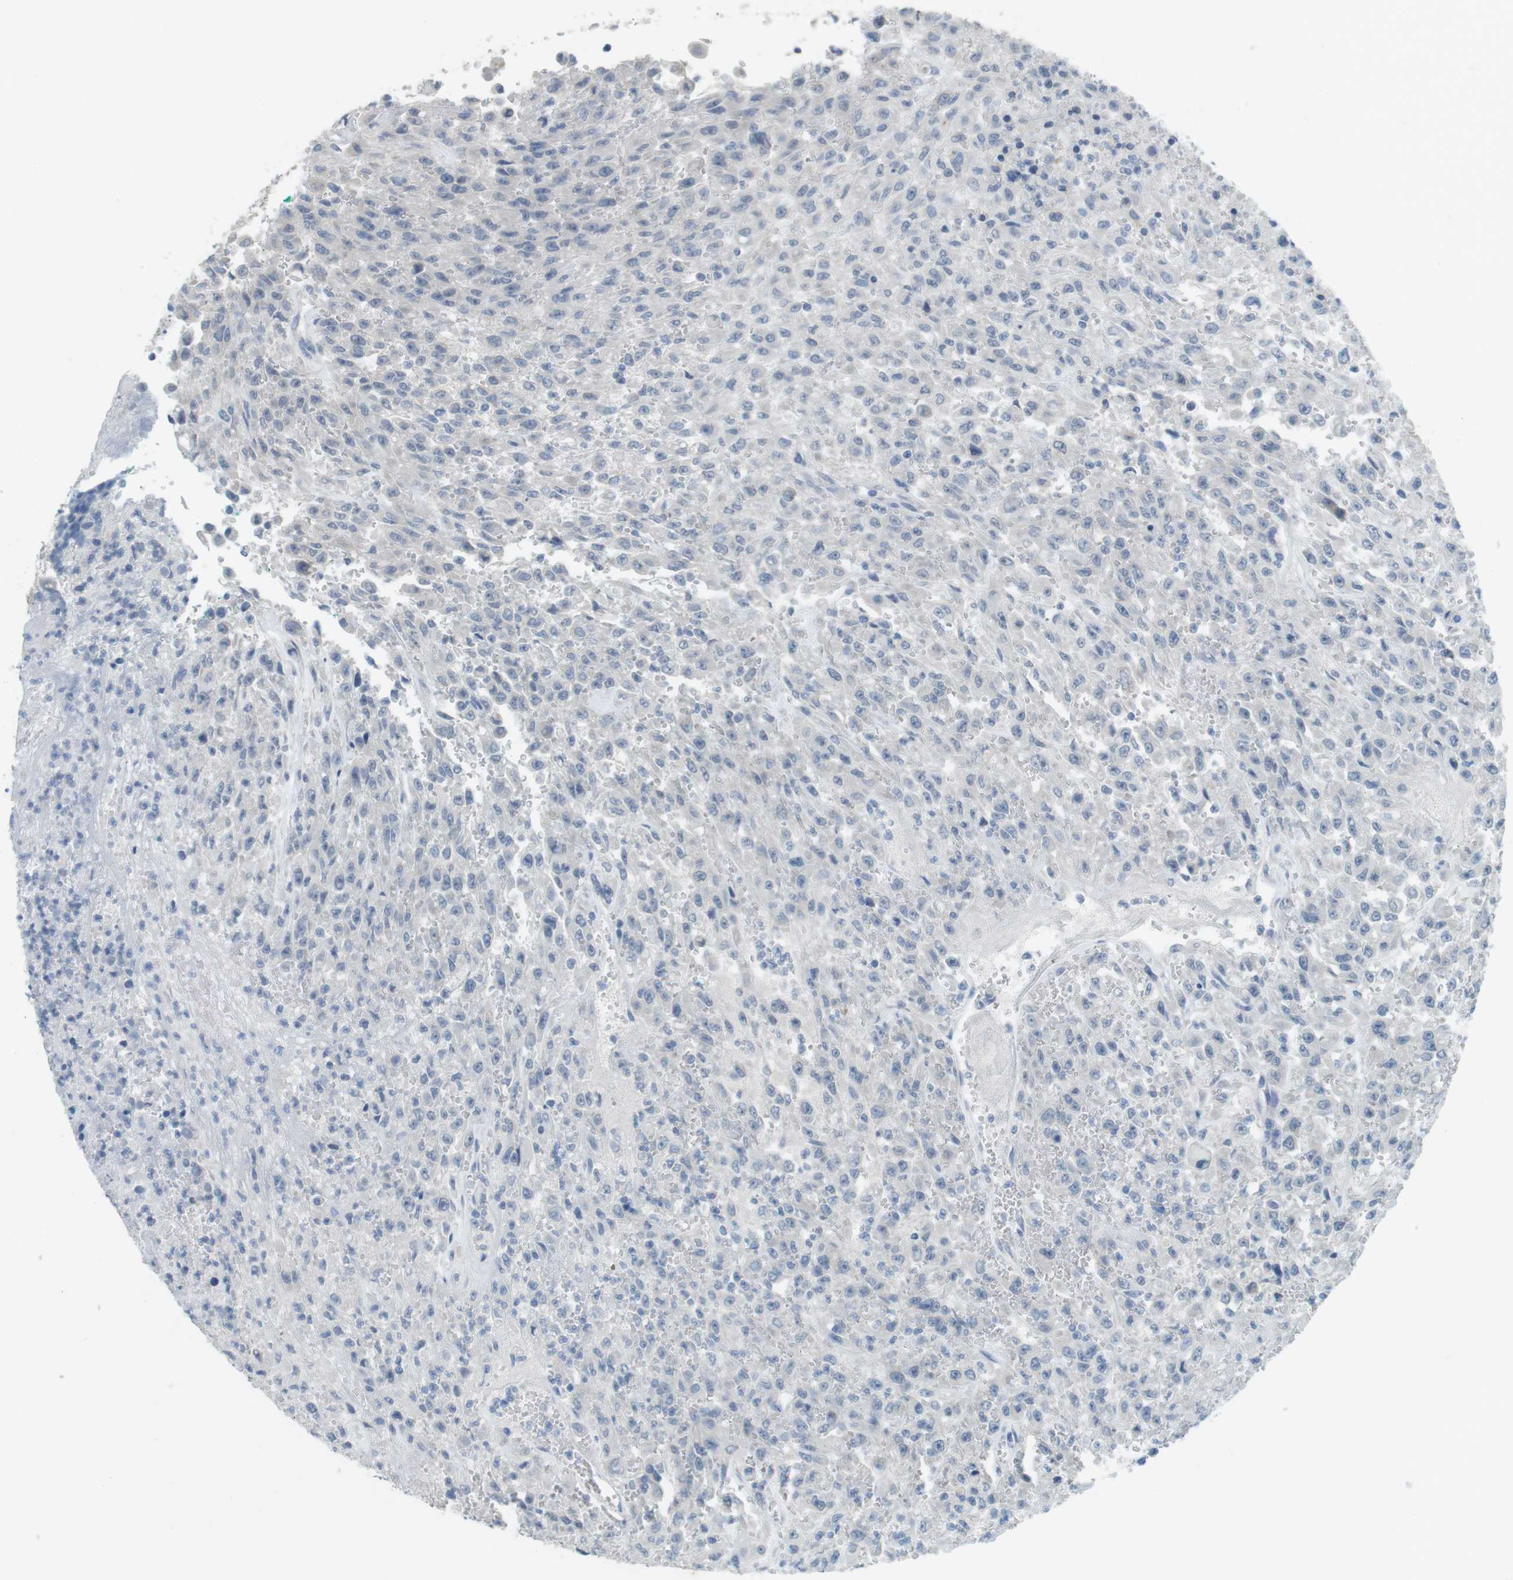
{"staining": {"intensity": "negative", "quantity": "none", "location": "none"}, "tissue": "urothelial cancer", "cell_type": "Tumor cells", "image_type": "cancer", "snomed": [{"axis": "morphology", "description": "Urothelial carcinoma, High grade"}, {"axis": "topography", "description": "Urinary bladder"}], "caption": "Immunohistochemistry of urothelial carcinoma (high-grade) displays no expression in tumor cells.", "gene": "MUC5B", "patient": {"sex": "male", "age": 46}}